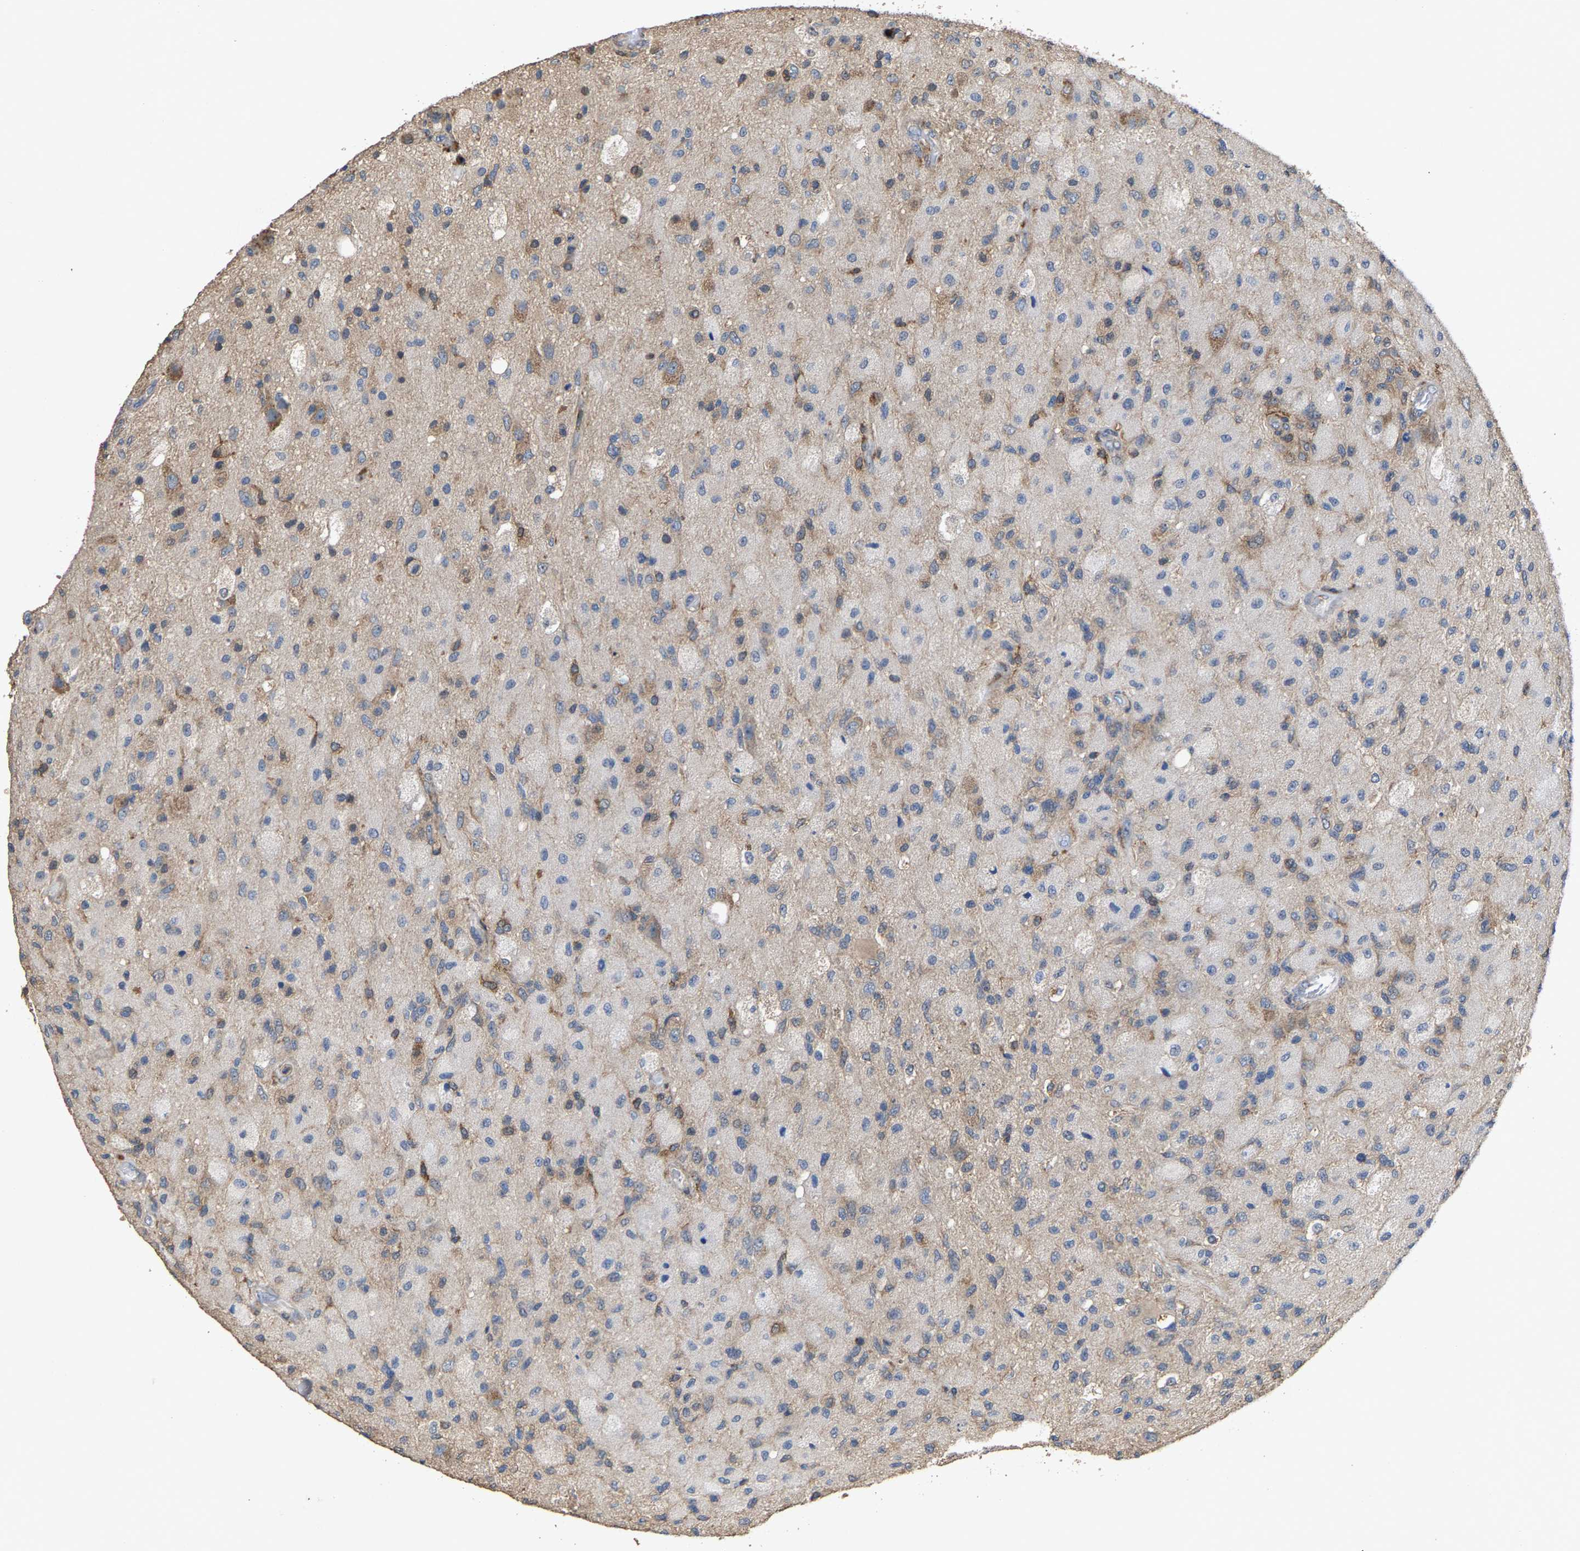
{"staining": {"intensity": "weak", "quantity": "<25%", "location": "cytoplasmic/membranous"}, "tissue": "glioma", "cell_type": "Tumor cells", "image_type": "cancer", "snomed": [{"axis": "morphology", "description": "Normal tissue, NOS"}, {"axis": "morphology", "description": "Glioma, malignant, High grade"}, {"axis": "topography", "description": "Cerebral cortex"}], "caption": "Human glioma stained for a protein using immunohistochemistry (IHC) exhibits no positivity in tumor cells.", "gene": "FGD3", "patient": {"sex": "male", "age": 77}}